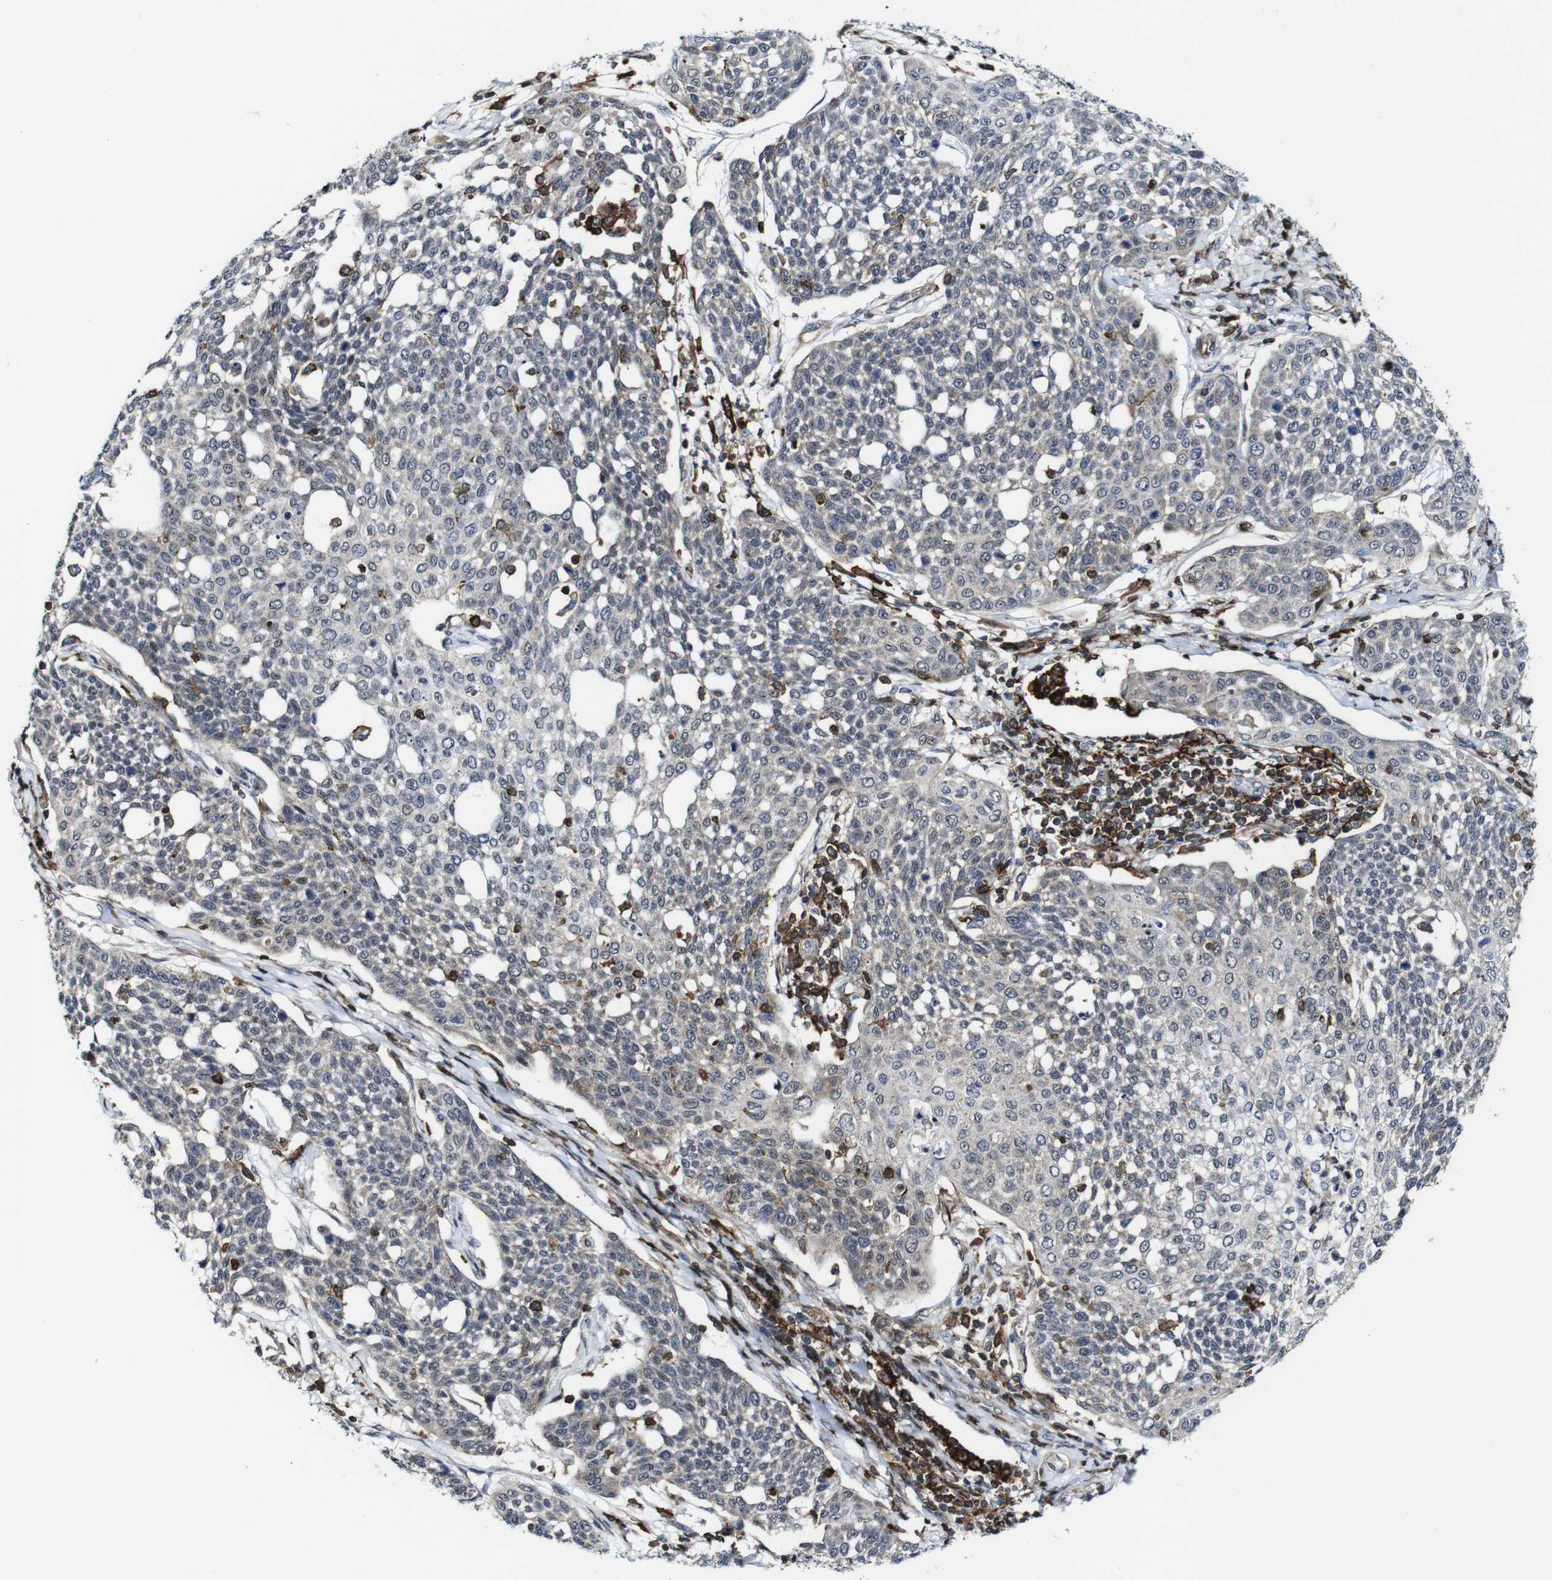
{"staining": {"intensity": "weak", "quantity": ">75%", "location": "cytoplasmic/membranous"}, "tissue": "cervical cancer", "cell_type": "Tumor cells", "image_type": "cancer", "snomed": [{"axis": "morphology", "description": "Squamous cell carcinoma, NOS"}, {"axis": "topography", "description": "Cervix"}], "caption": "IHC of human cervical cancer (squamous cell carcinoma) displays low levels of weak cytoplasmic/membranous expression in about >75% of tumor cells.", "gene": "JAK2", "patient": {"sex": "female", "age": 34}}